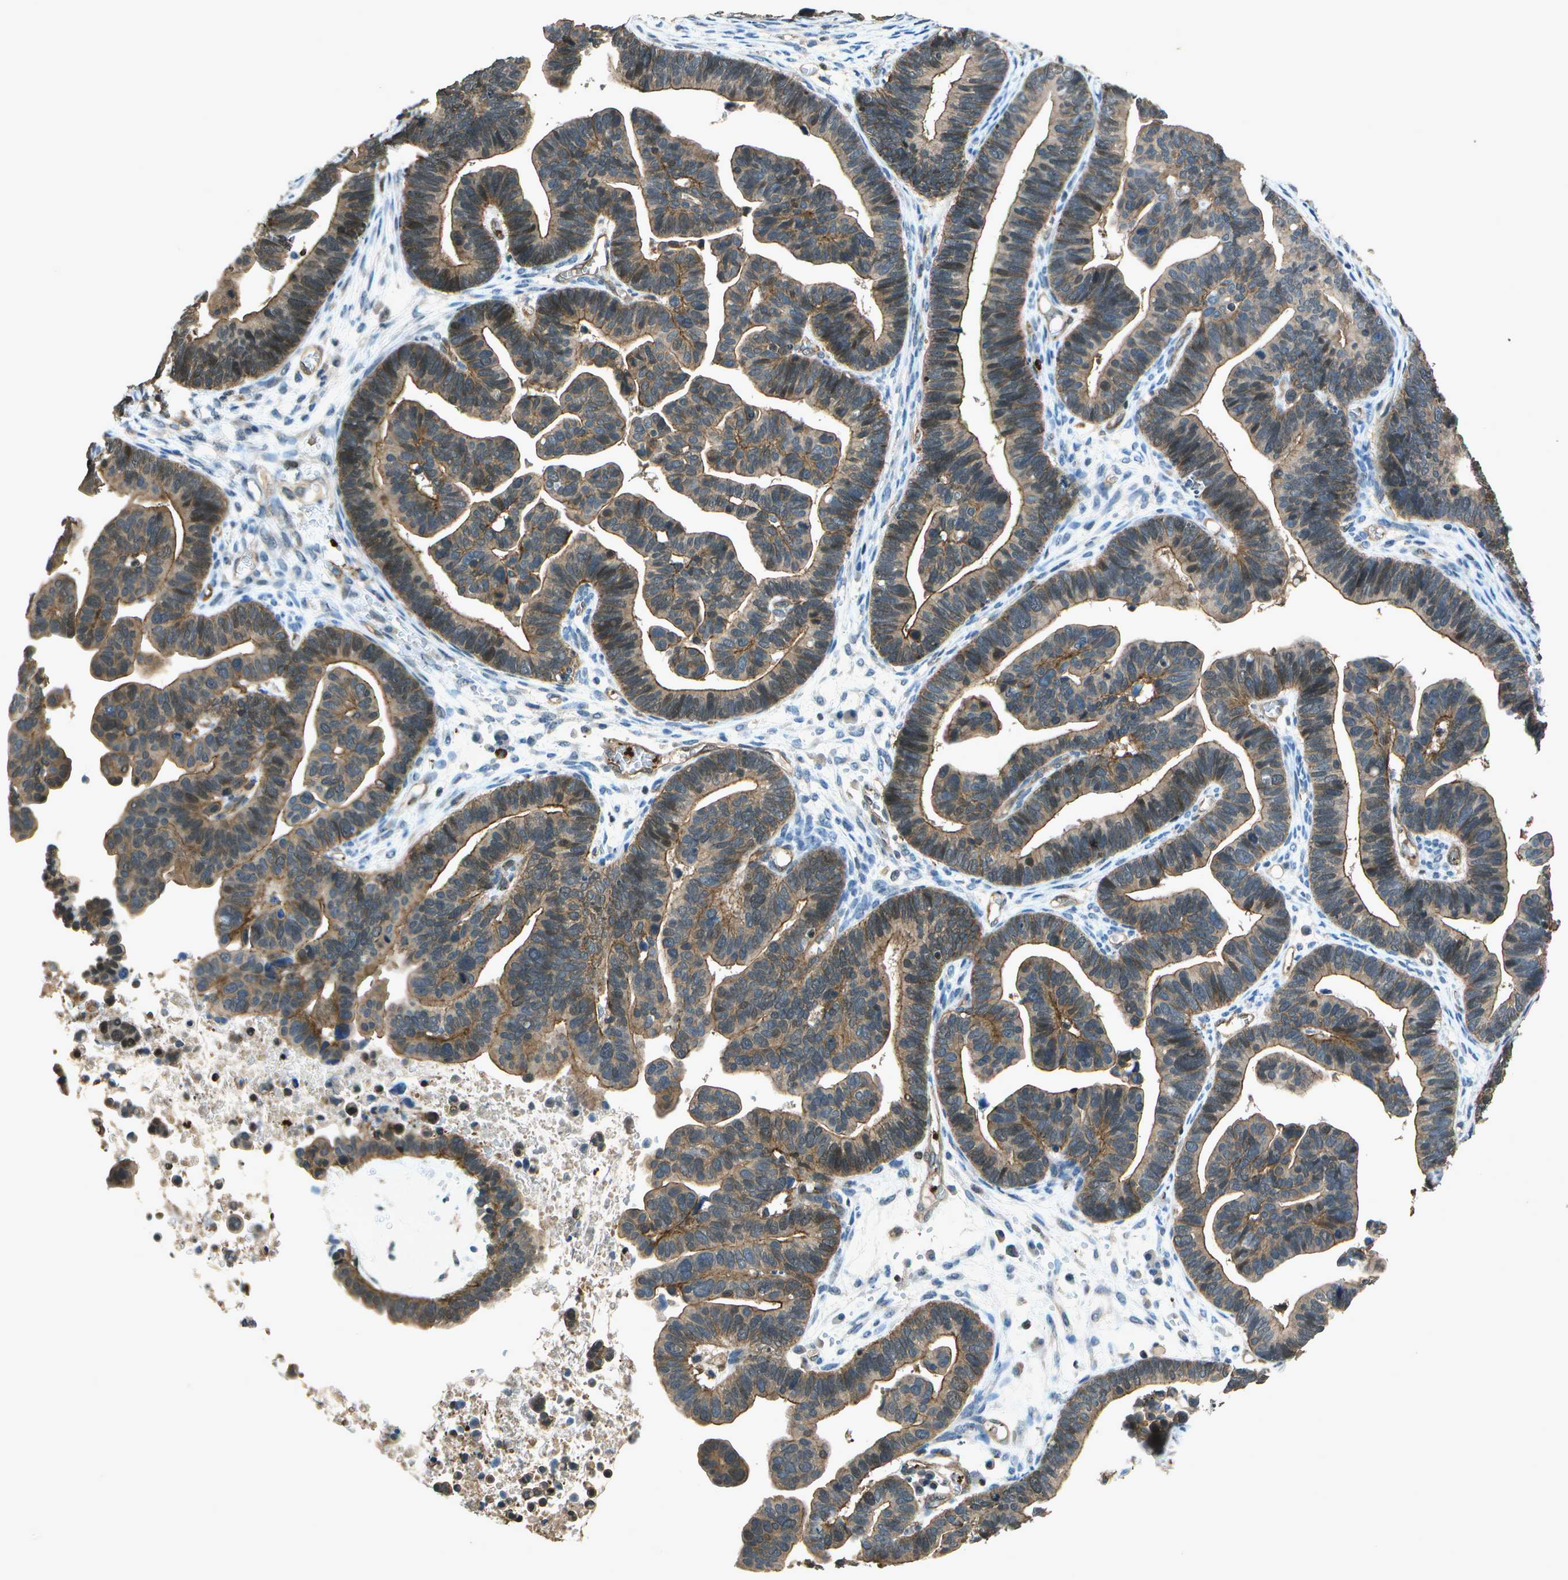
{"staining": {"intensity": "moderate", "quantity": "25%-75%", "location": "cytoplasmic/membranous,nuclear"}, "tissue": "ovarian cancer", "cell_type": "Tumor cells", "image_type": "cancer", "snomed": [{"axis": "morphology", "description": "Cystadenocarcinoma, serous, NOS"}, {"axis": "topography", "description": "Ovary"}], "caption": "Protein expression analysis of ovarian cancer (serous cystadenocarcinoma) shows moderate cytoplasmic/membranous and nuclear staining in about 25%-75% of tumor cells. (DAB IHC, brown staining for protein, blue staining for nuclei).", "gene": "PDLIM1", "patient": {"sex": "female", "age": 56}}